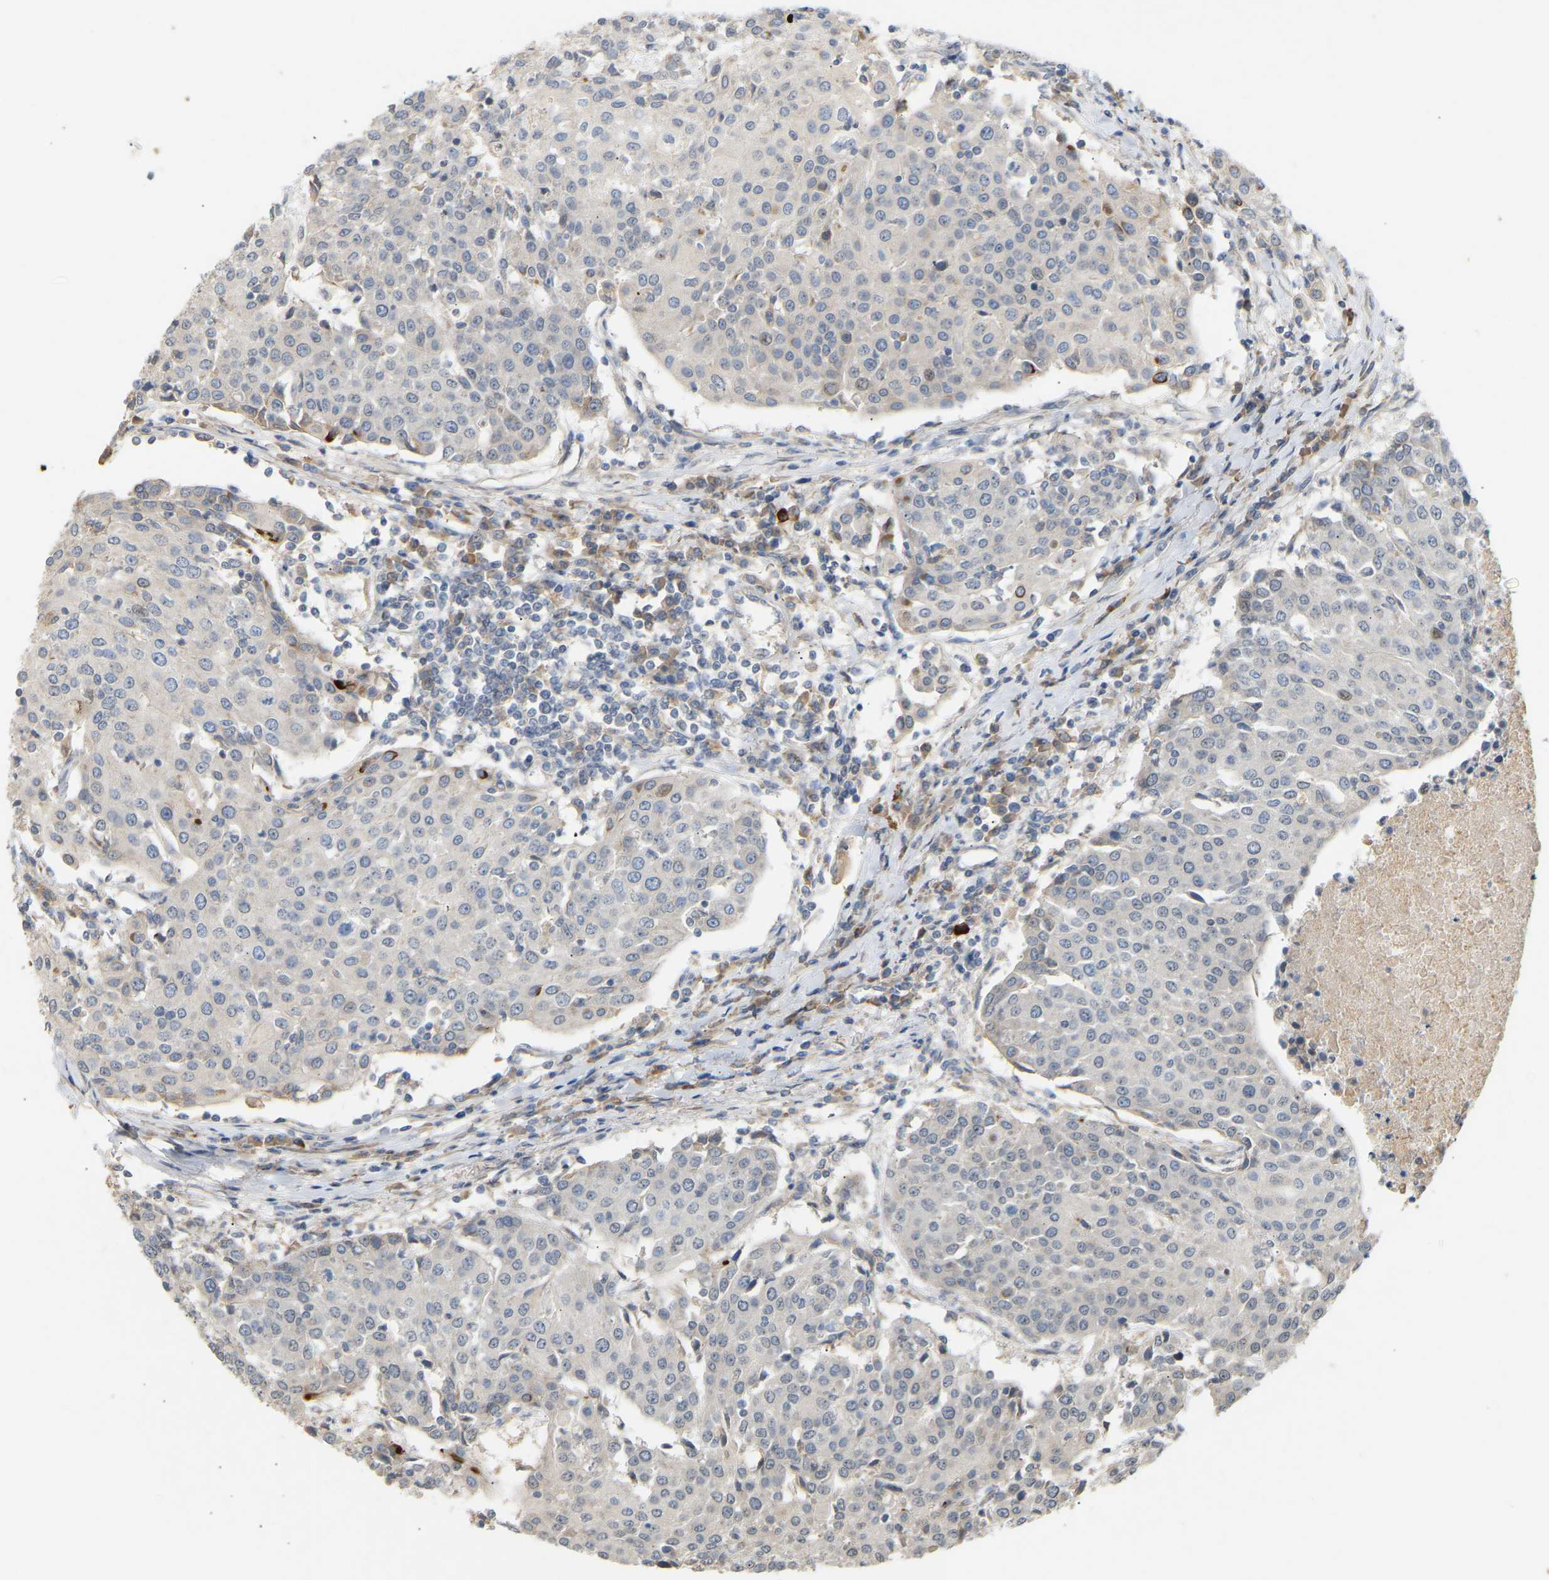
{"staining": {"intensity": "weak", "quantity": "<25%", "location": "nuclear"}, "tissue": "urothelial cancer", "cell_type": "Tumor cells", "image_type": "cancer", "snomed": [{"axis": "morphology", "description": "Urothelial carcinoma, High grade"}, {"axis": "topography", "description": "Urinary bladder"}], "caption": "Tumor cells show no significant protein positivity in urothelial cancer.", "gene": "PTPN4", "patient": {"sex": "female", "age": 85}}